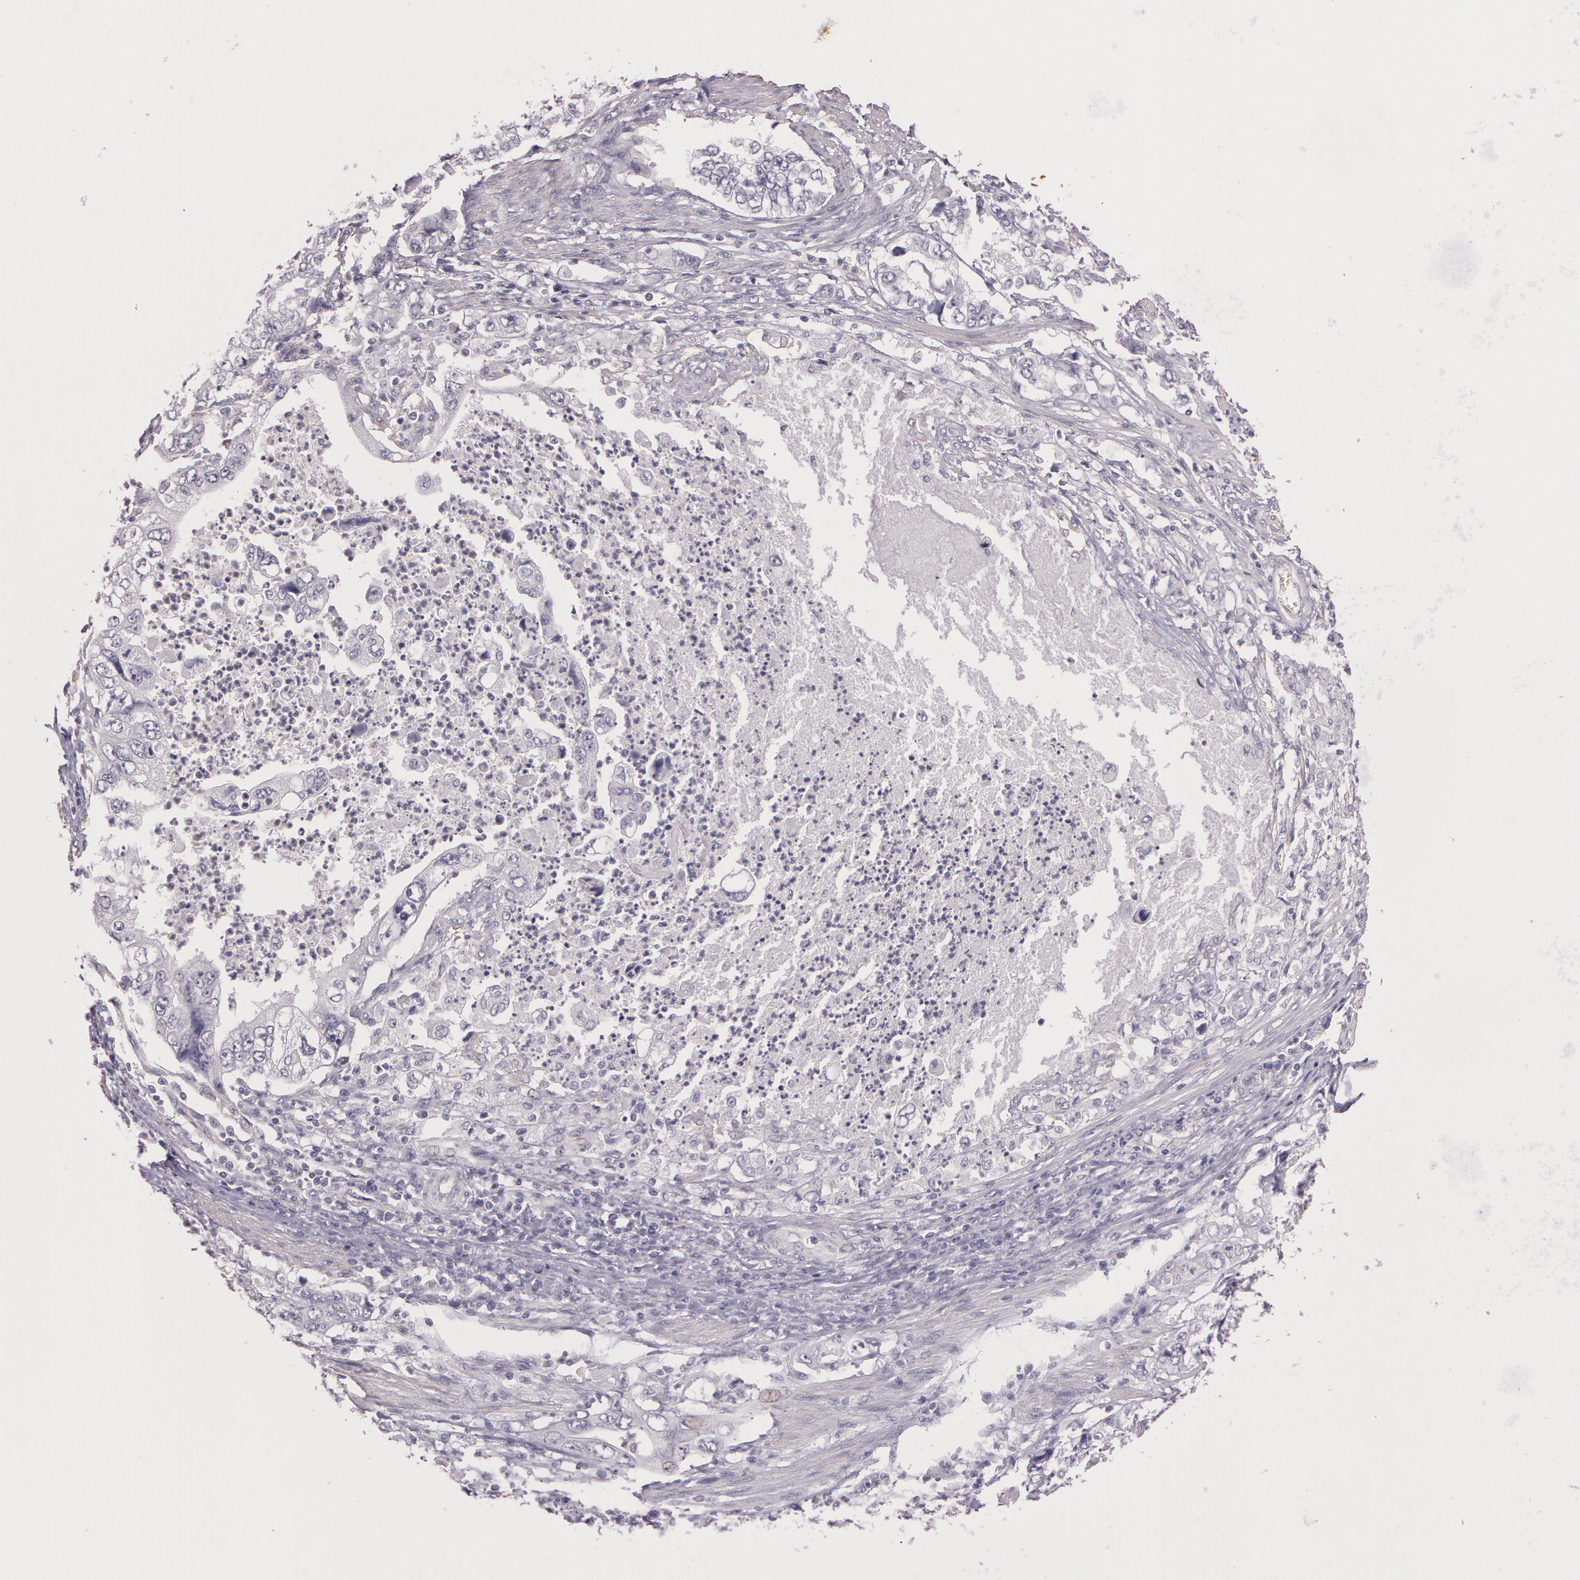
{"staining": {"intensity": "negative", "quantity": "none", "location": "none"}, "tissue": "stomach cancer", "cell_type": "Tumor cells", "image_type": "cancer", "snomed": [{"axis": "morphology", "description": "Adenocarcinoma, NOS"}, {"axis": "topography", "description": "Pancreas"}, {"axis": "topography", "description": "Stomach, upper"}], "caption": "Immunohistochemical staining of stomach cancer exhibits no significant staining in tumor cells. (DAB (3,3'-diaminobenzidine) immunohistochemistry visualized using brightfield microscopy, high magnification).", "gene": "G2E3", "patient": {"sex": "male", "age": 77}}